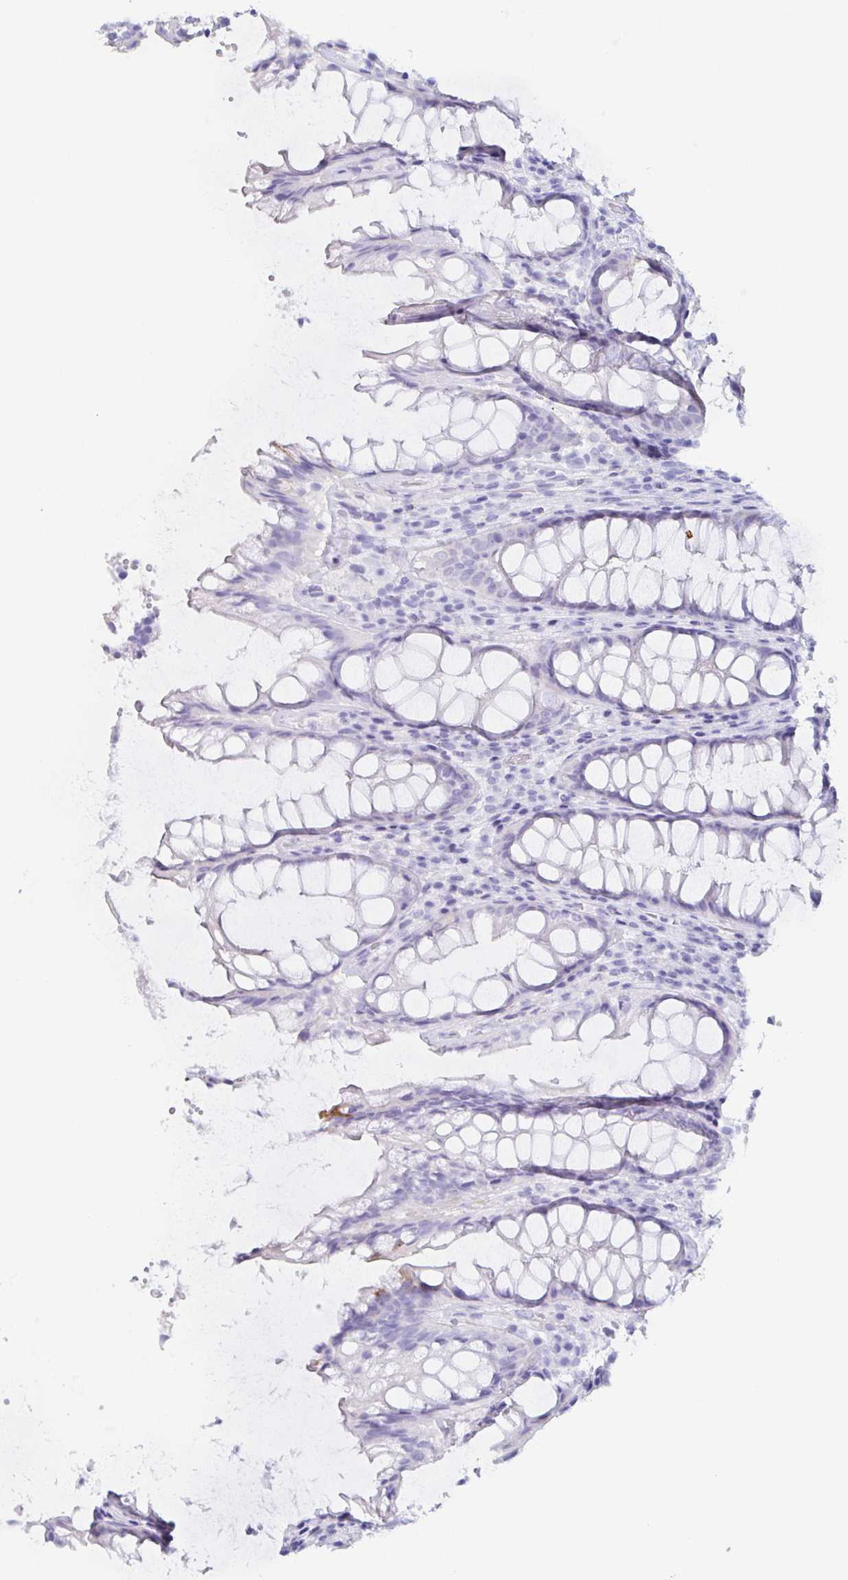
{"staining": {"intensity": "negative", "quantity": "none", "location": "none"}, "tissue": "rectum", "cell_type": "Glandular cells", "image_type": "normal", "snomed": [{"axis": "morphology", "description": "Normal tissue, NOS"}, {"axis": "topography", "description": "Rectum"}], "caption": "This is an IHC histopathology image of normal rectum. There is no staining in glandular cells.", "gene": "ENSG00000275778", "patient": {"sex": "male", "age": 72}}